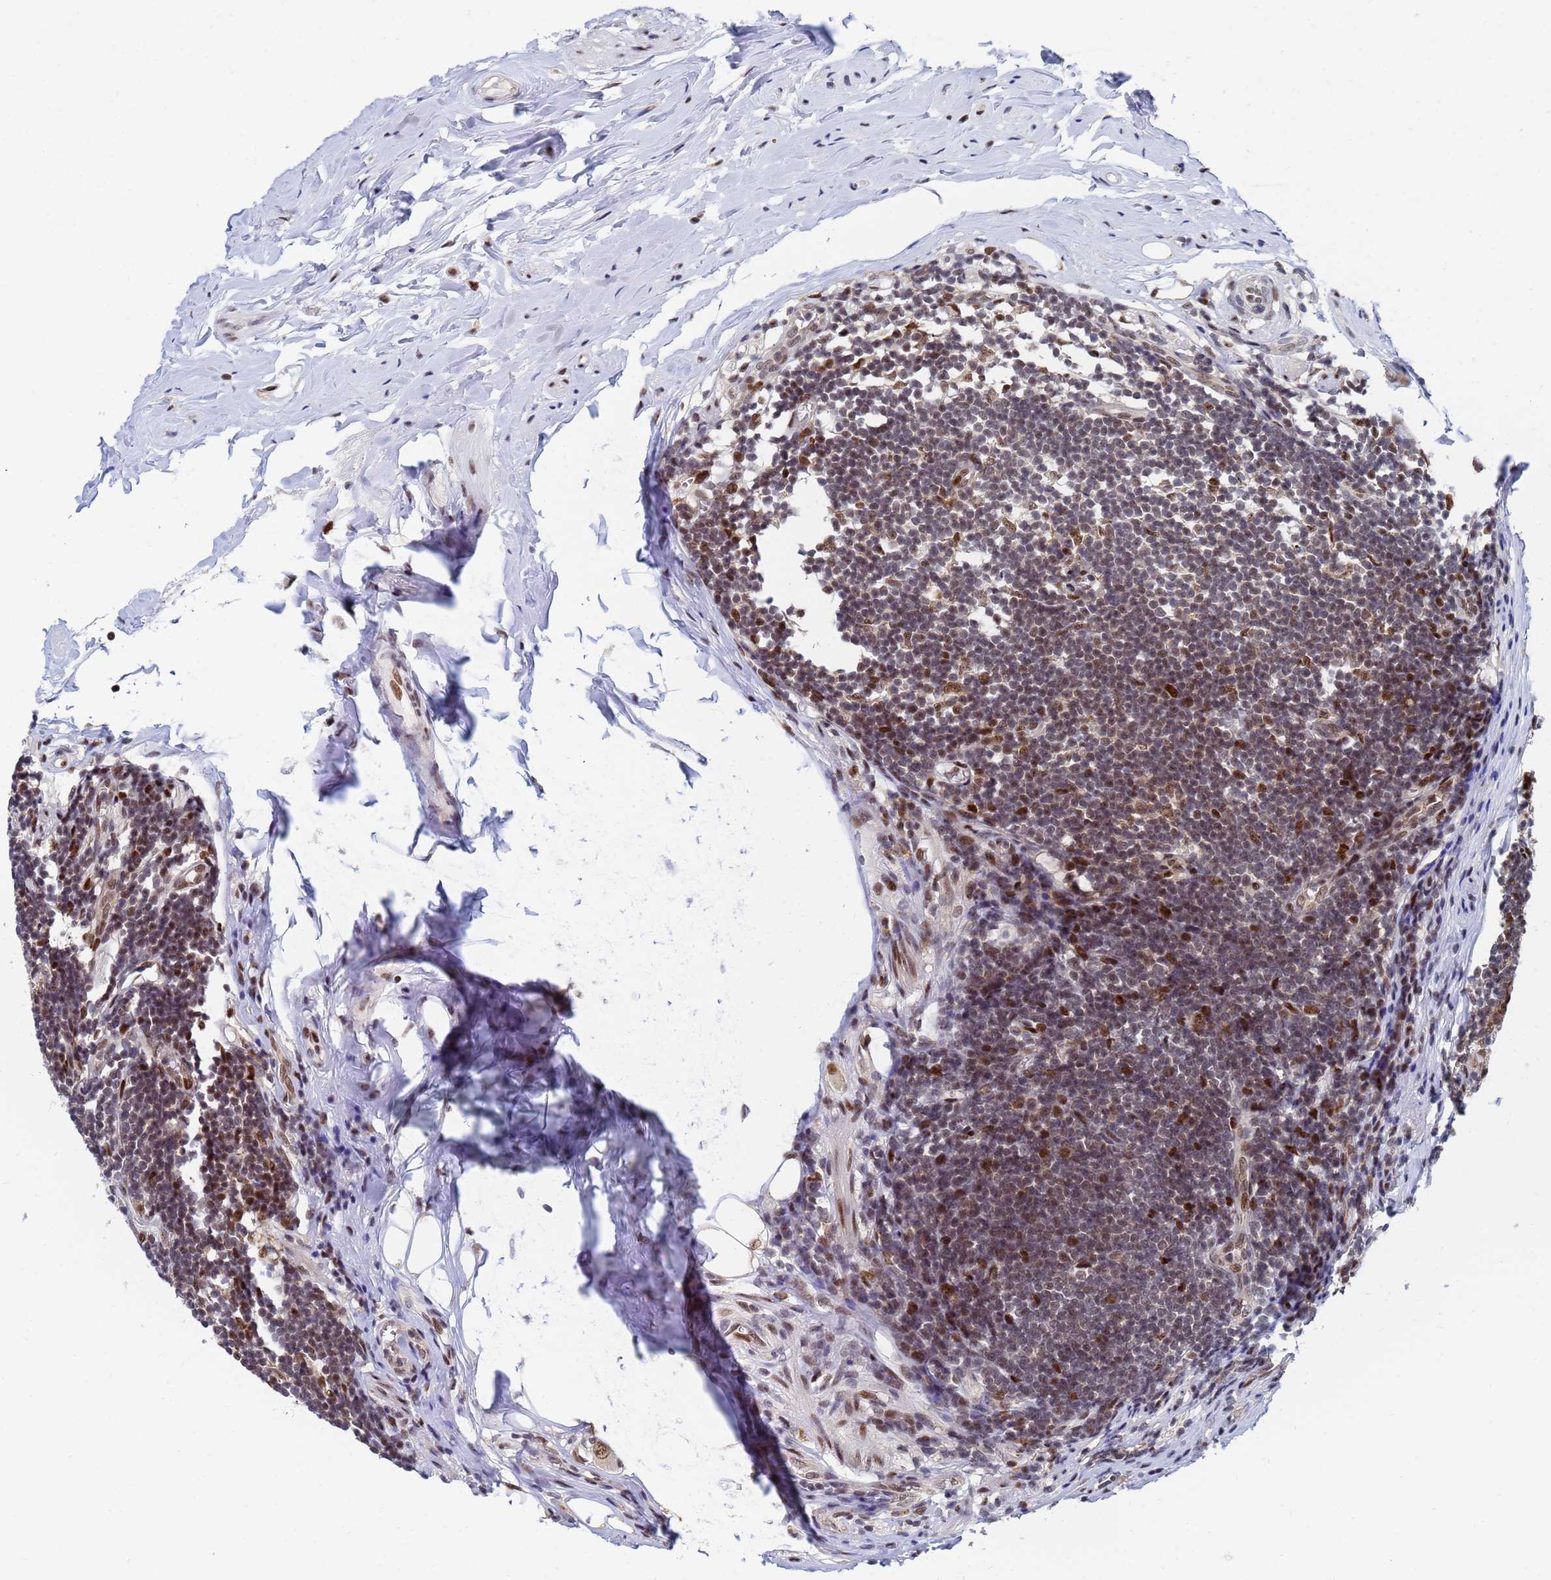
{"staining": {"intensity": "moderate", "quantity": ">75%", "location": "nuclear"}, "tissue": "appendix", "cell_type": "Glandular cells", "image_type": "normal", "snomed": [{"axis": "morphology", "description": "Normal tissue, NOS"}, {"axis": "topography", "description": "Appendix"}], "caption": "Immunohistochemical staining of normal appendix reveals moderate nuclear protein positivity in about >75% of glandular cells.", "gene": "AP5Z1", "patient": {"sex": "female", "age": 62}}